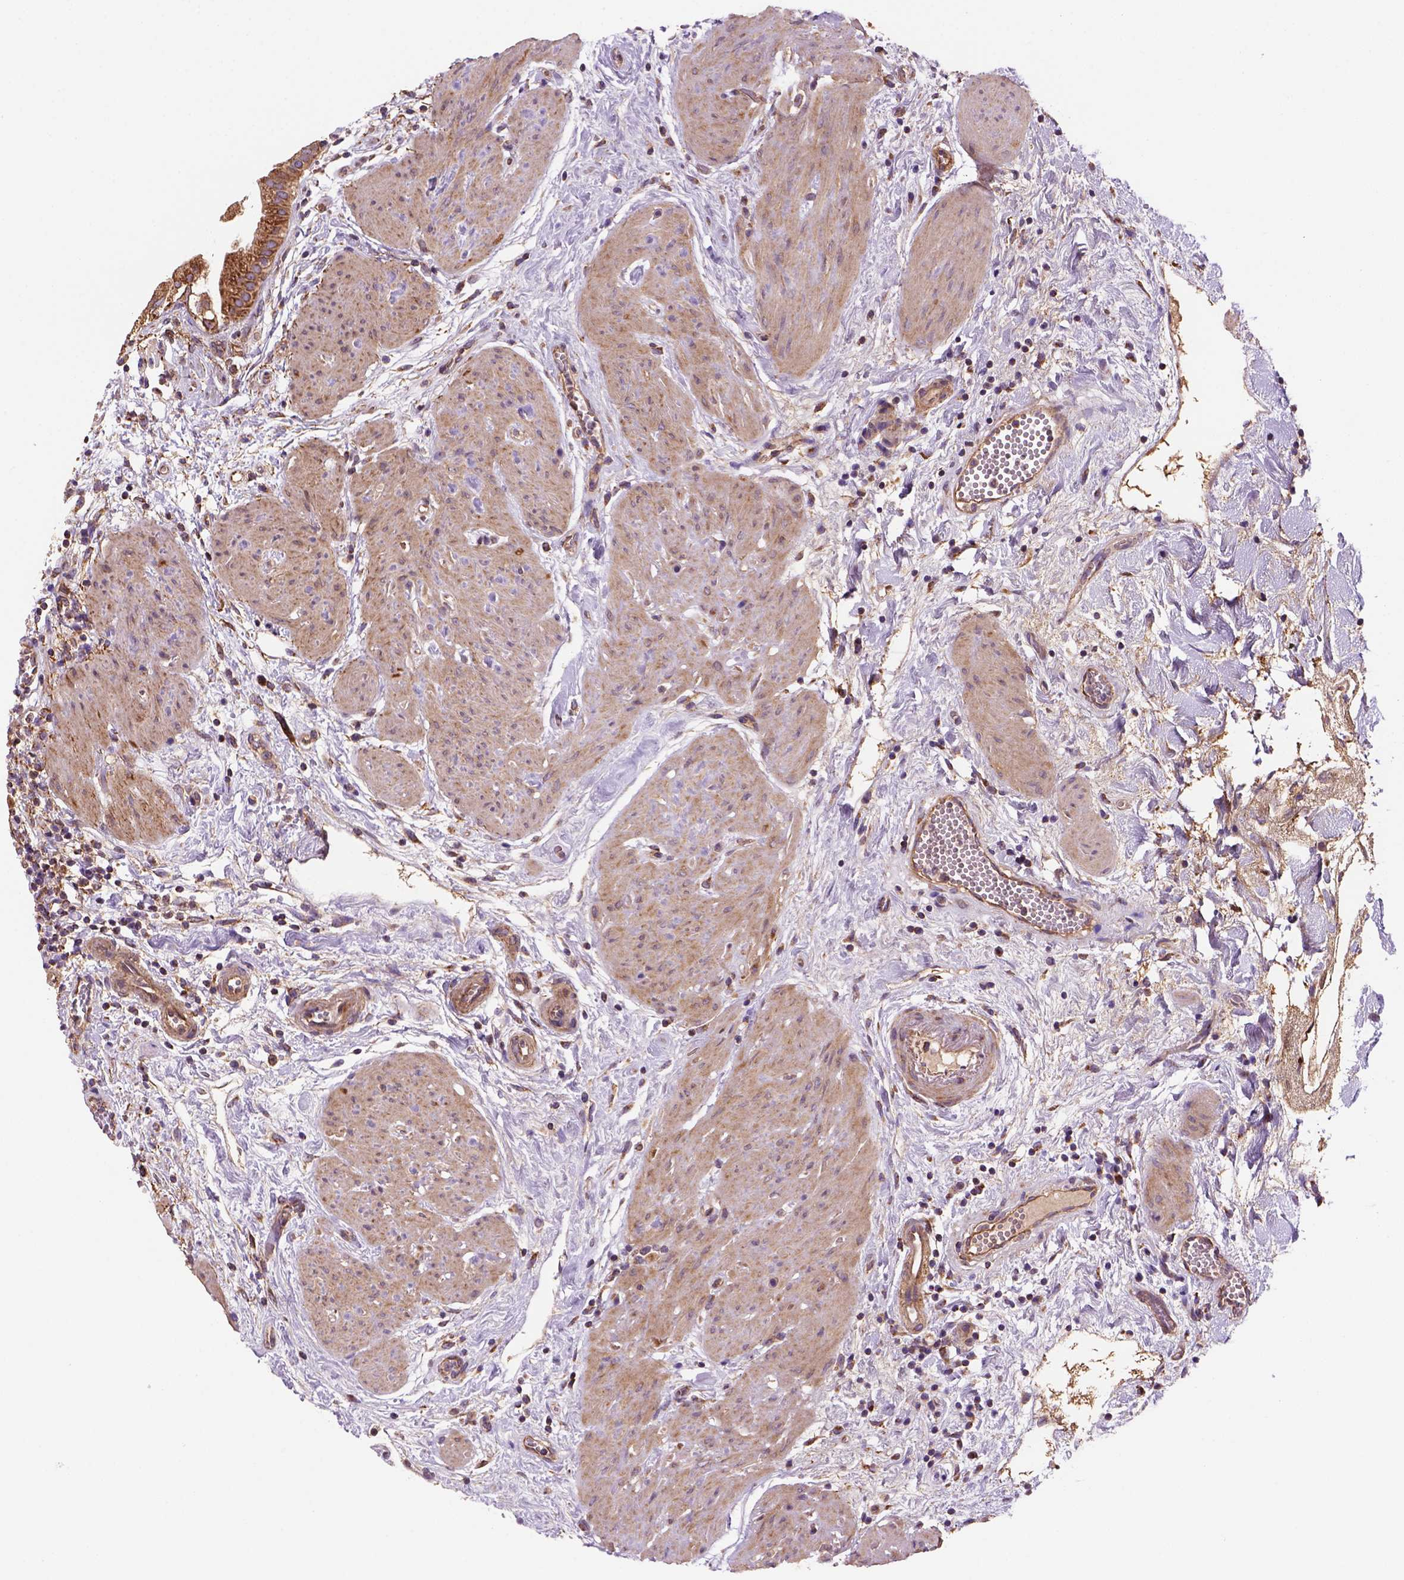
{"staining": {"intensity": "strong", "quantity": "25%-75%", "location": "cytoplasmic/membranous"}, "tissue": "gallbladder", "cell_type": "Glandular cells", "image_type": "normal", "snomed": [{"axis": "morphology", "description": "Normal tissue, NOS"}, {"axis": "topography", "description": "Gallbladder"}], "caption": "About 25%-75% of glandular cells in normal gallbladder display strong cytoplasmic/membranous protein expression as visualized by brown immunohistochemical staining.", "gene": "WARS2", "patient": {"sex": "female", "age": 65}}